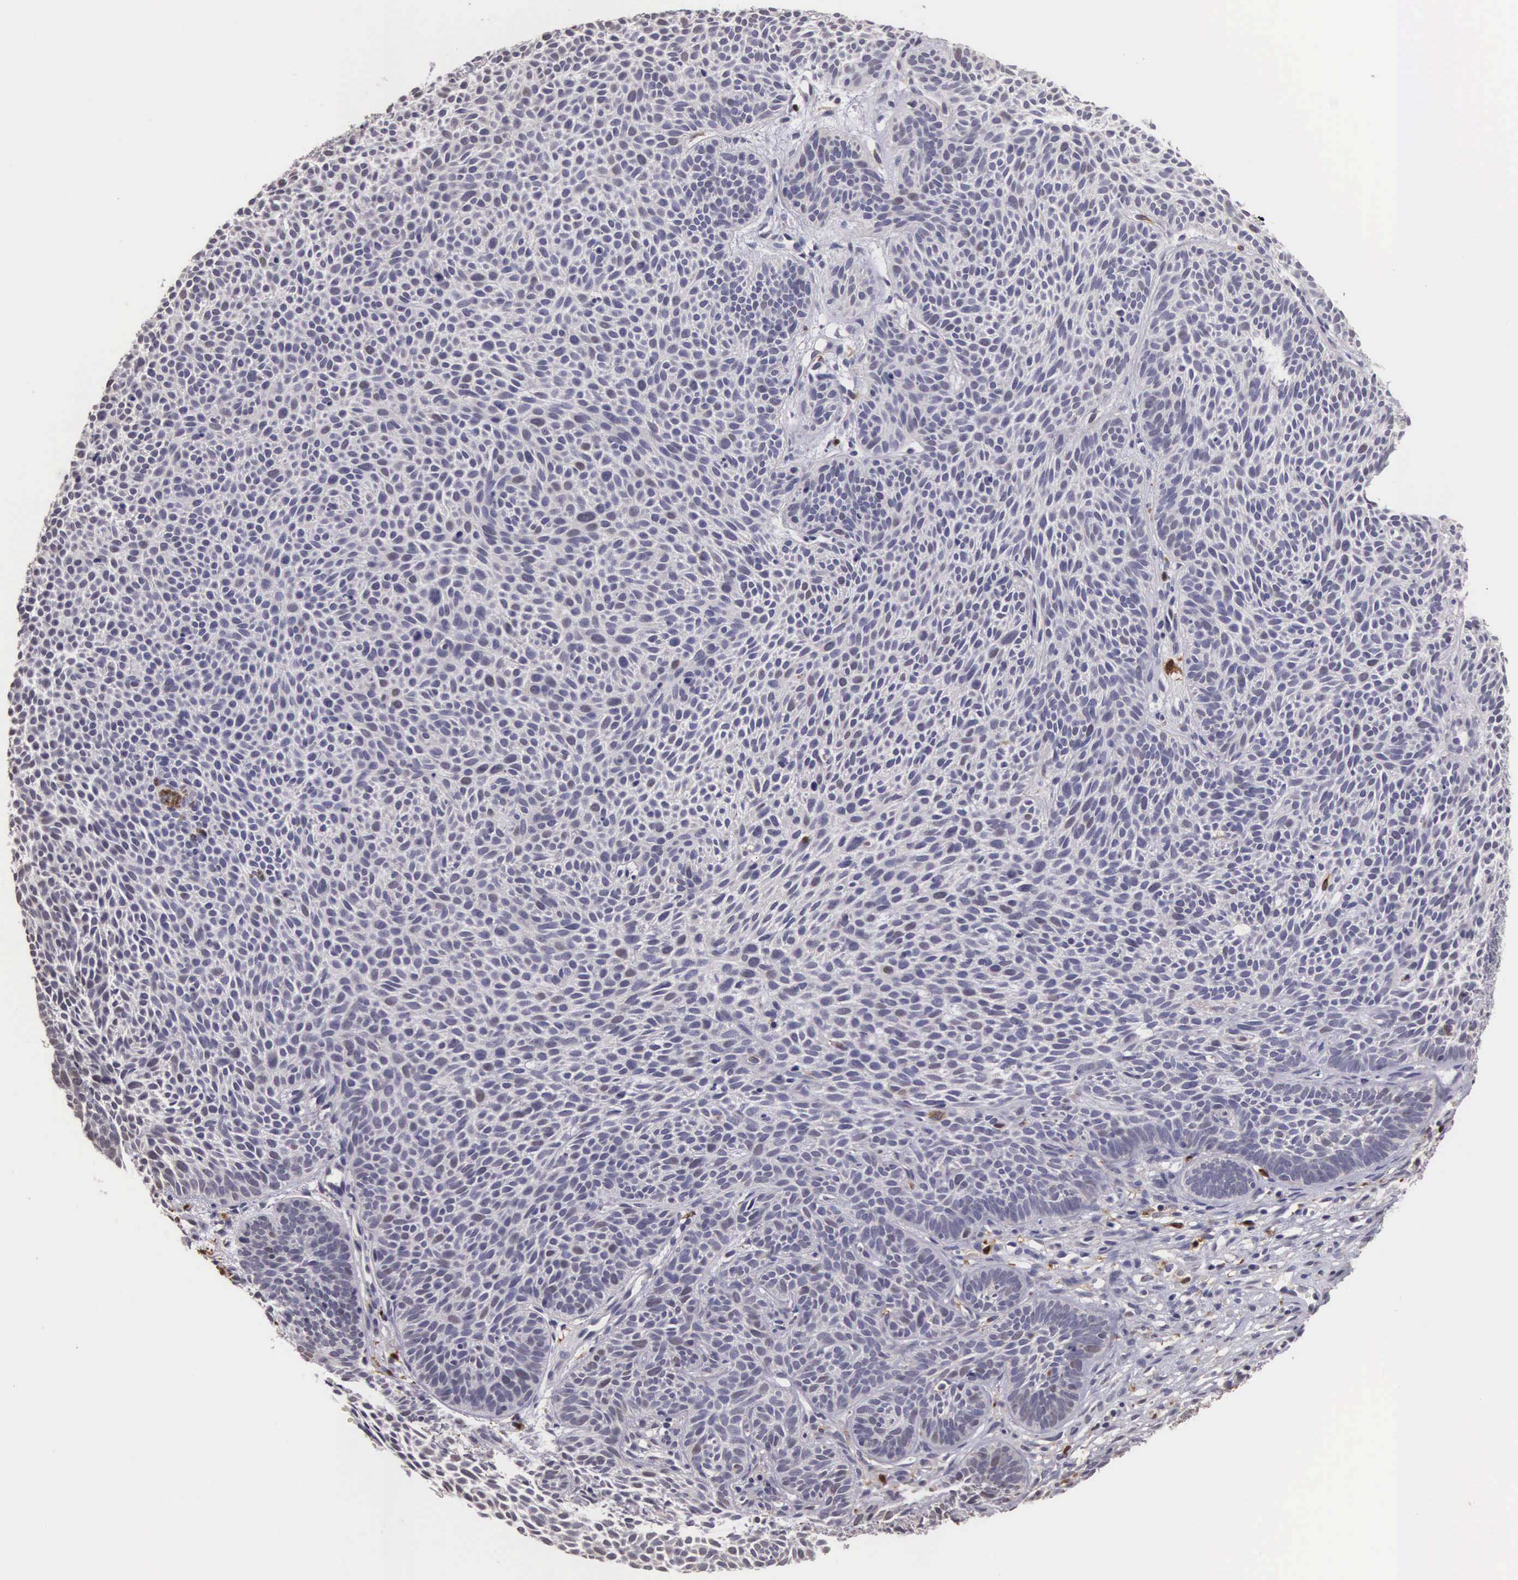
{"staining": {"intensity": "negative", "quantity": "none", "location": "none"}, "tissue": "skin cancer", "cell_type": "Tumor cells", "image_type": "cancer", "snomed": [{"axis": "morphology", "description": "Basal cell carcinoma"}, {"axis": "topography", "description": "Skin"}], "caption": "IHC histopathology image of neoplastic tissue: human skin cancer stained with DAB displays no significant protein staining in tumor cells.", "gene": "CDC45", "patient": {"sex": "male", "age": 84}}